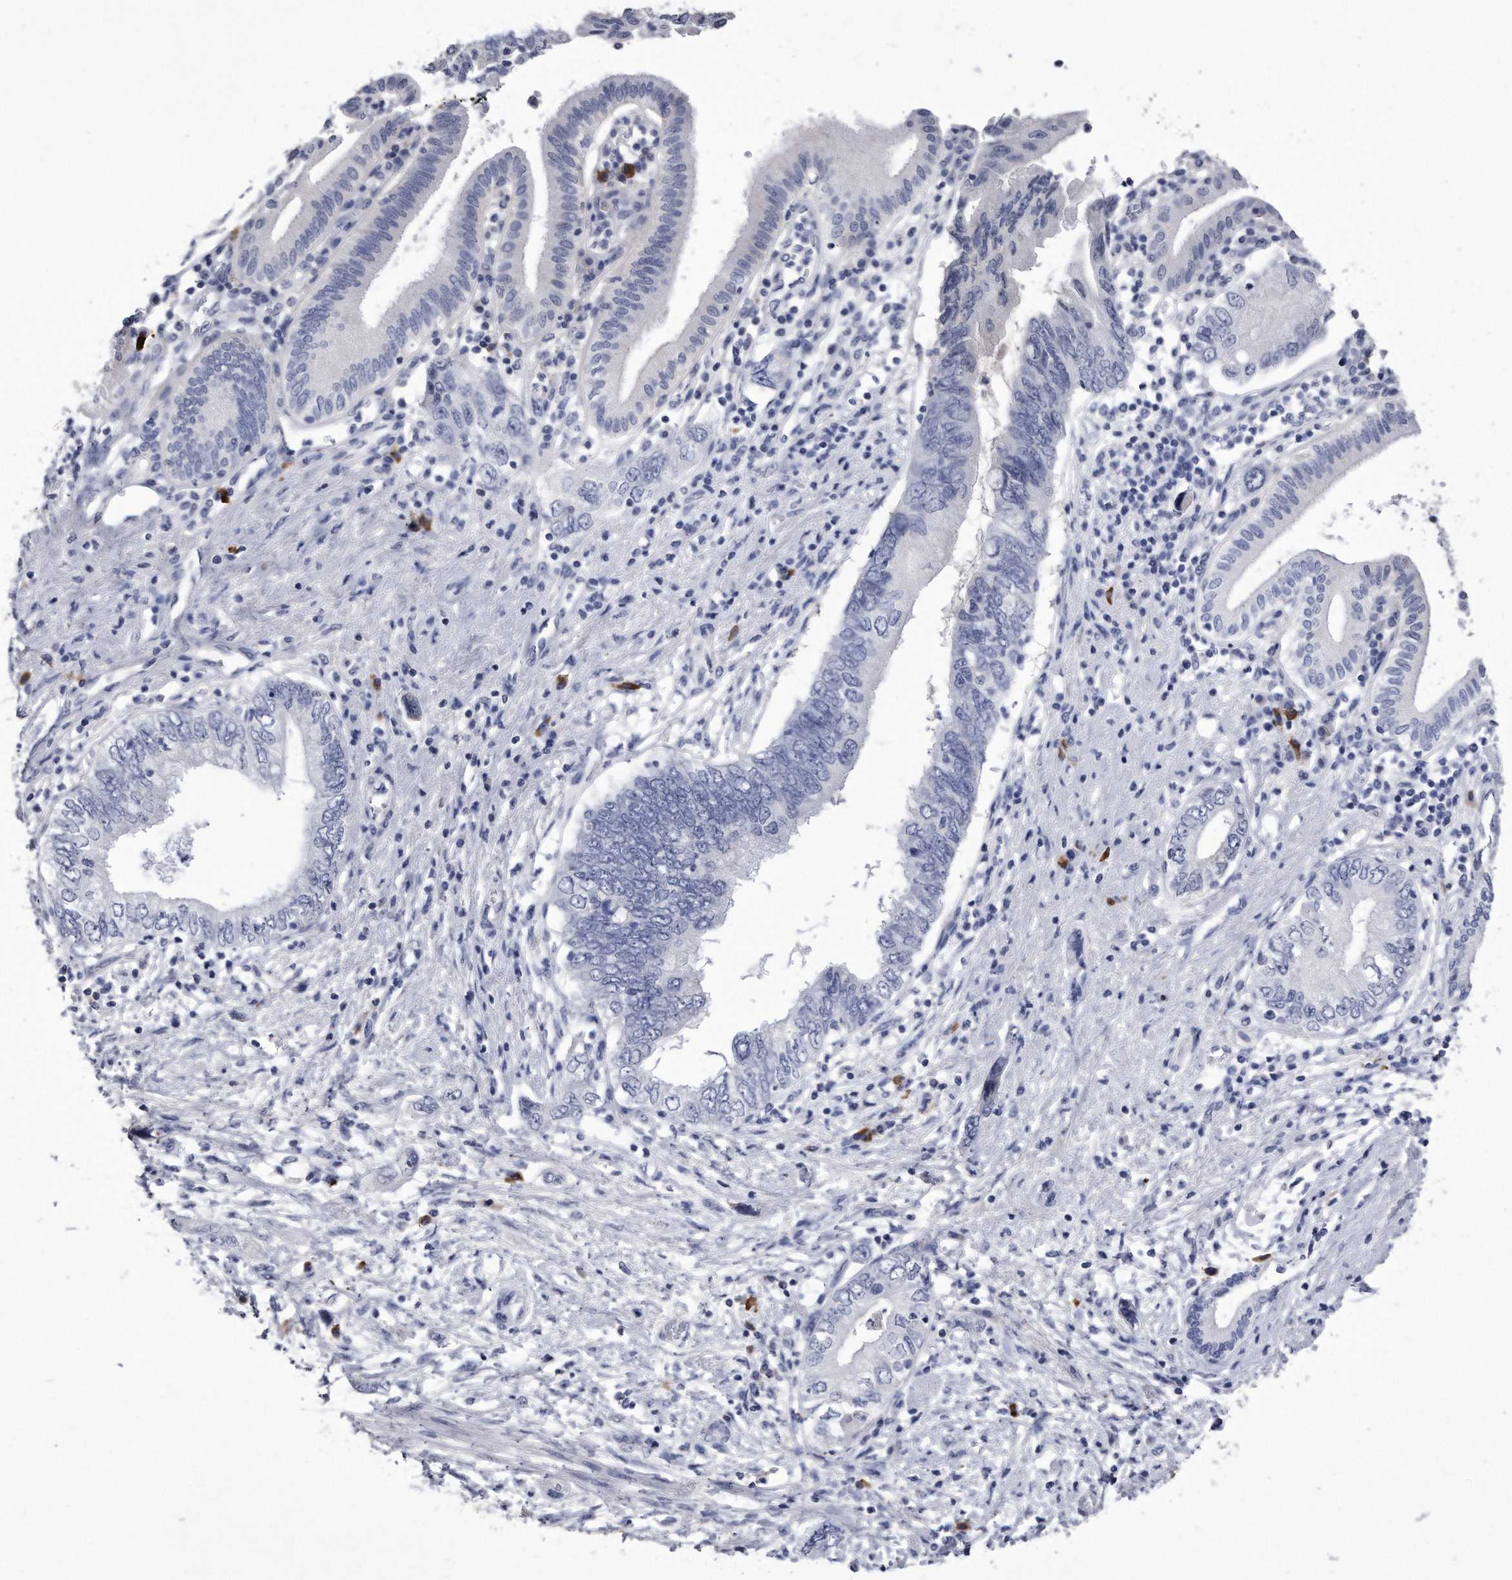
{"staining": {"intensity": "negative", "quantity": "none", "location": "none"}, "tissue": "pancreatic cancer", "cell_type": "Tumor cells", "image_type": "cancer", "snomed": [{"axis": "morphology", "description": "Adenocarcinoma, NOS"}, {"axis": "topography", "description": "Pancreas"}], "caption": "A photomicrograph of human pancreatic cancer is negative for staining in tumor cells.", "gene": "KCTD8", "patient": {"sex": "female", "age": 73}}